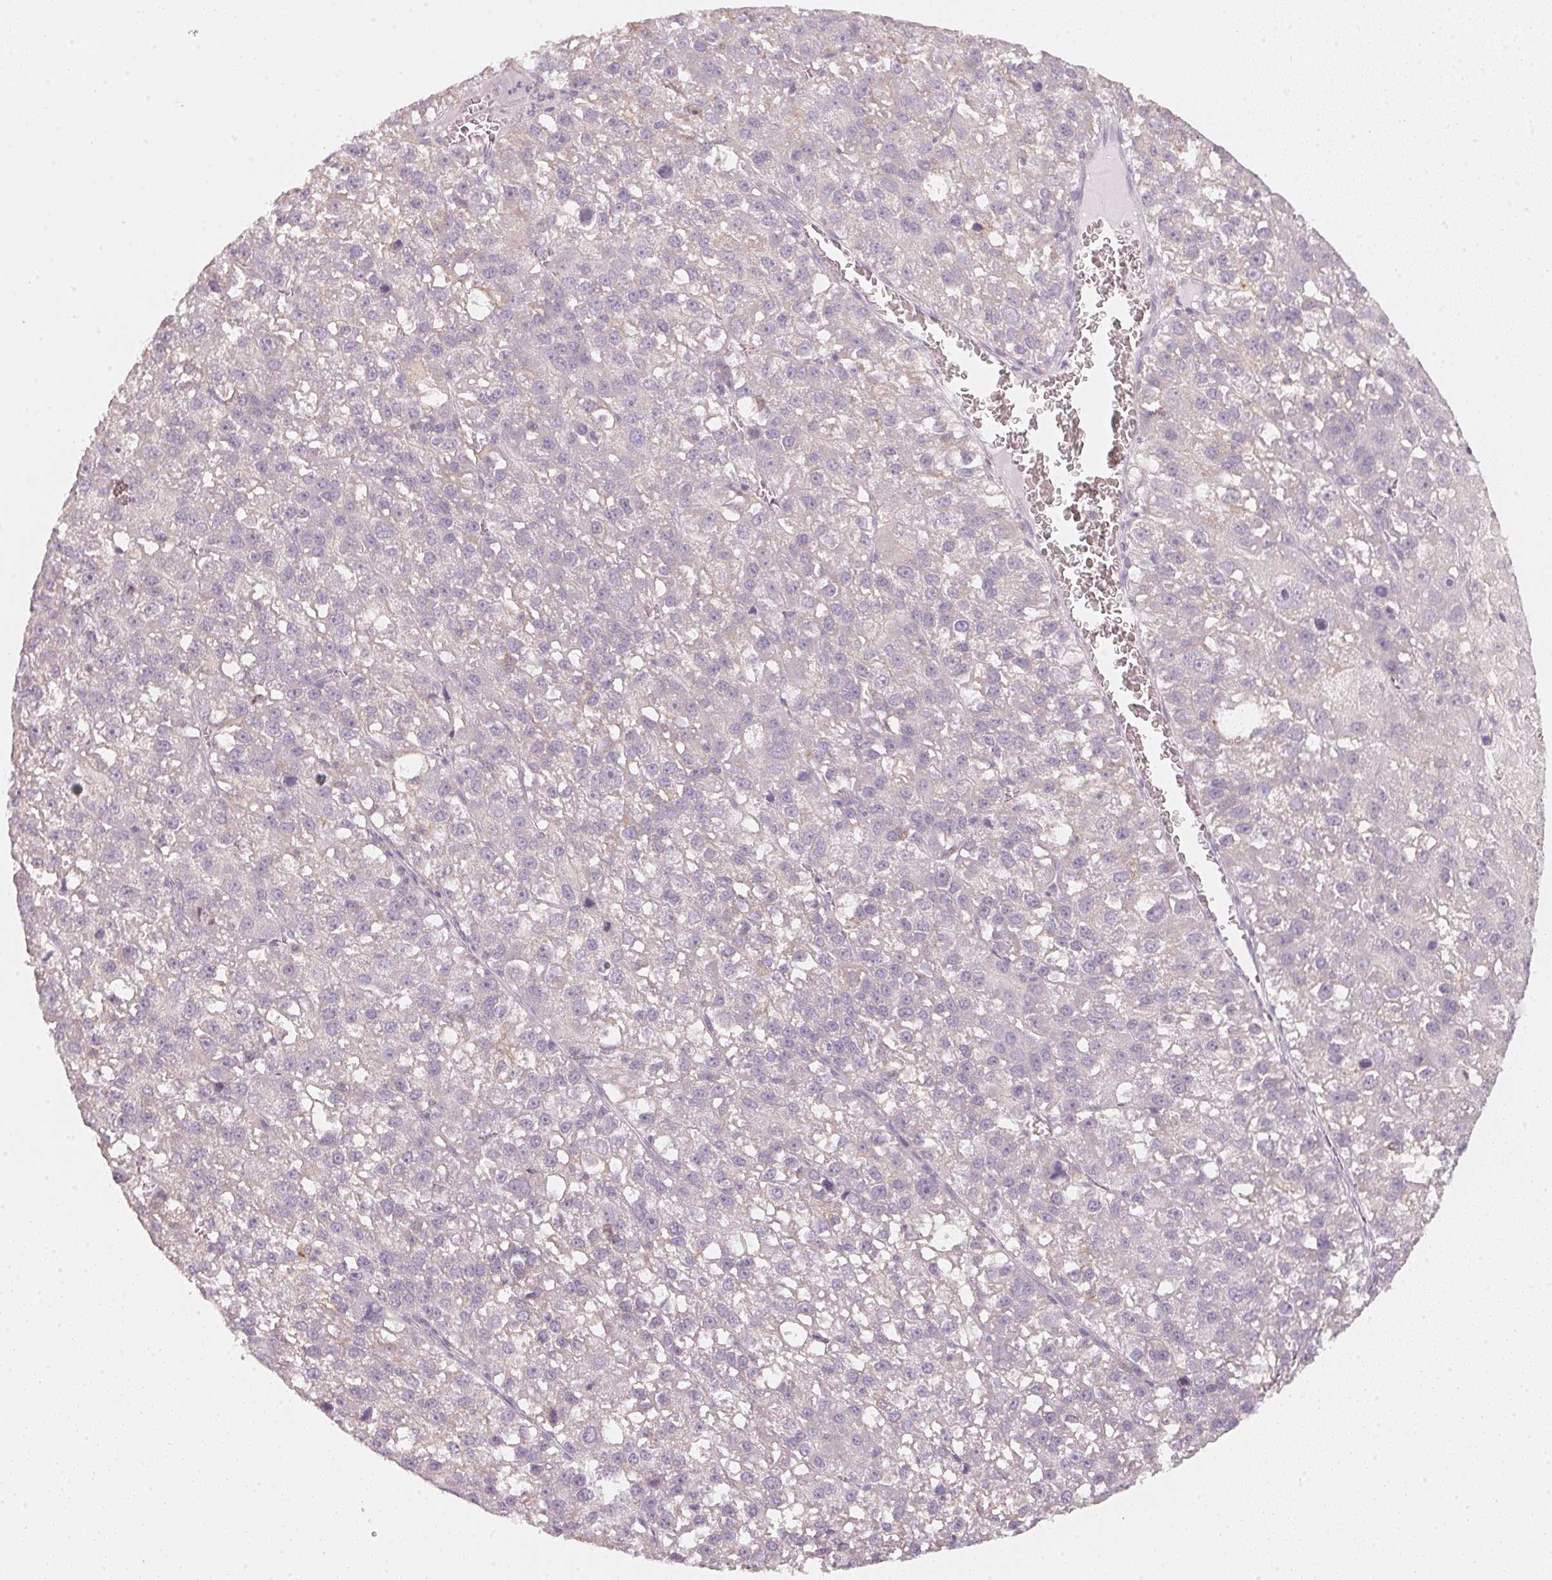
{"staining": {"intensity": "negative", "quantity": "none", "location": "none"}, "tissue": "liver cancer", "cell_type": "Tumor cells", "image_type": "cancer", "snomed": [{"axis": "morphology", "description": "Carcinoma, Hepatocellular, NOS"}, {"axis": "topography", "description": "Liver"}], "caption": "Tumor cells show no significant protein positivity in hepatocellular carcinoma (liver). Brightfield microscopy of immunohistochemistry stained with DAB (3,3'-diaminobenzidine) (brown) and hematoxylin (blue), captured at high magnification.", "gene": "CFAP276", "patient": {"sex": "female", "age": 70}}